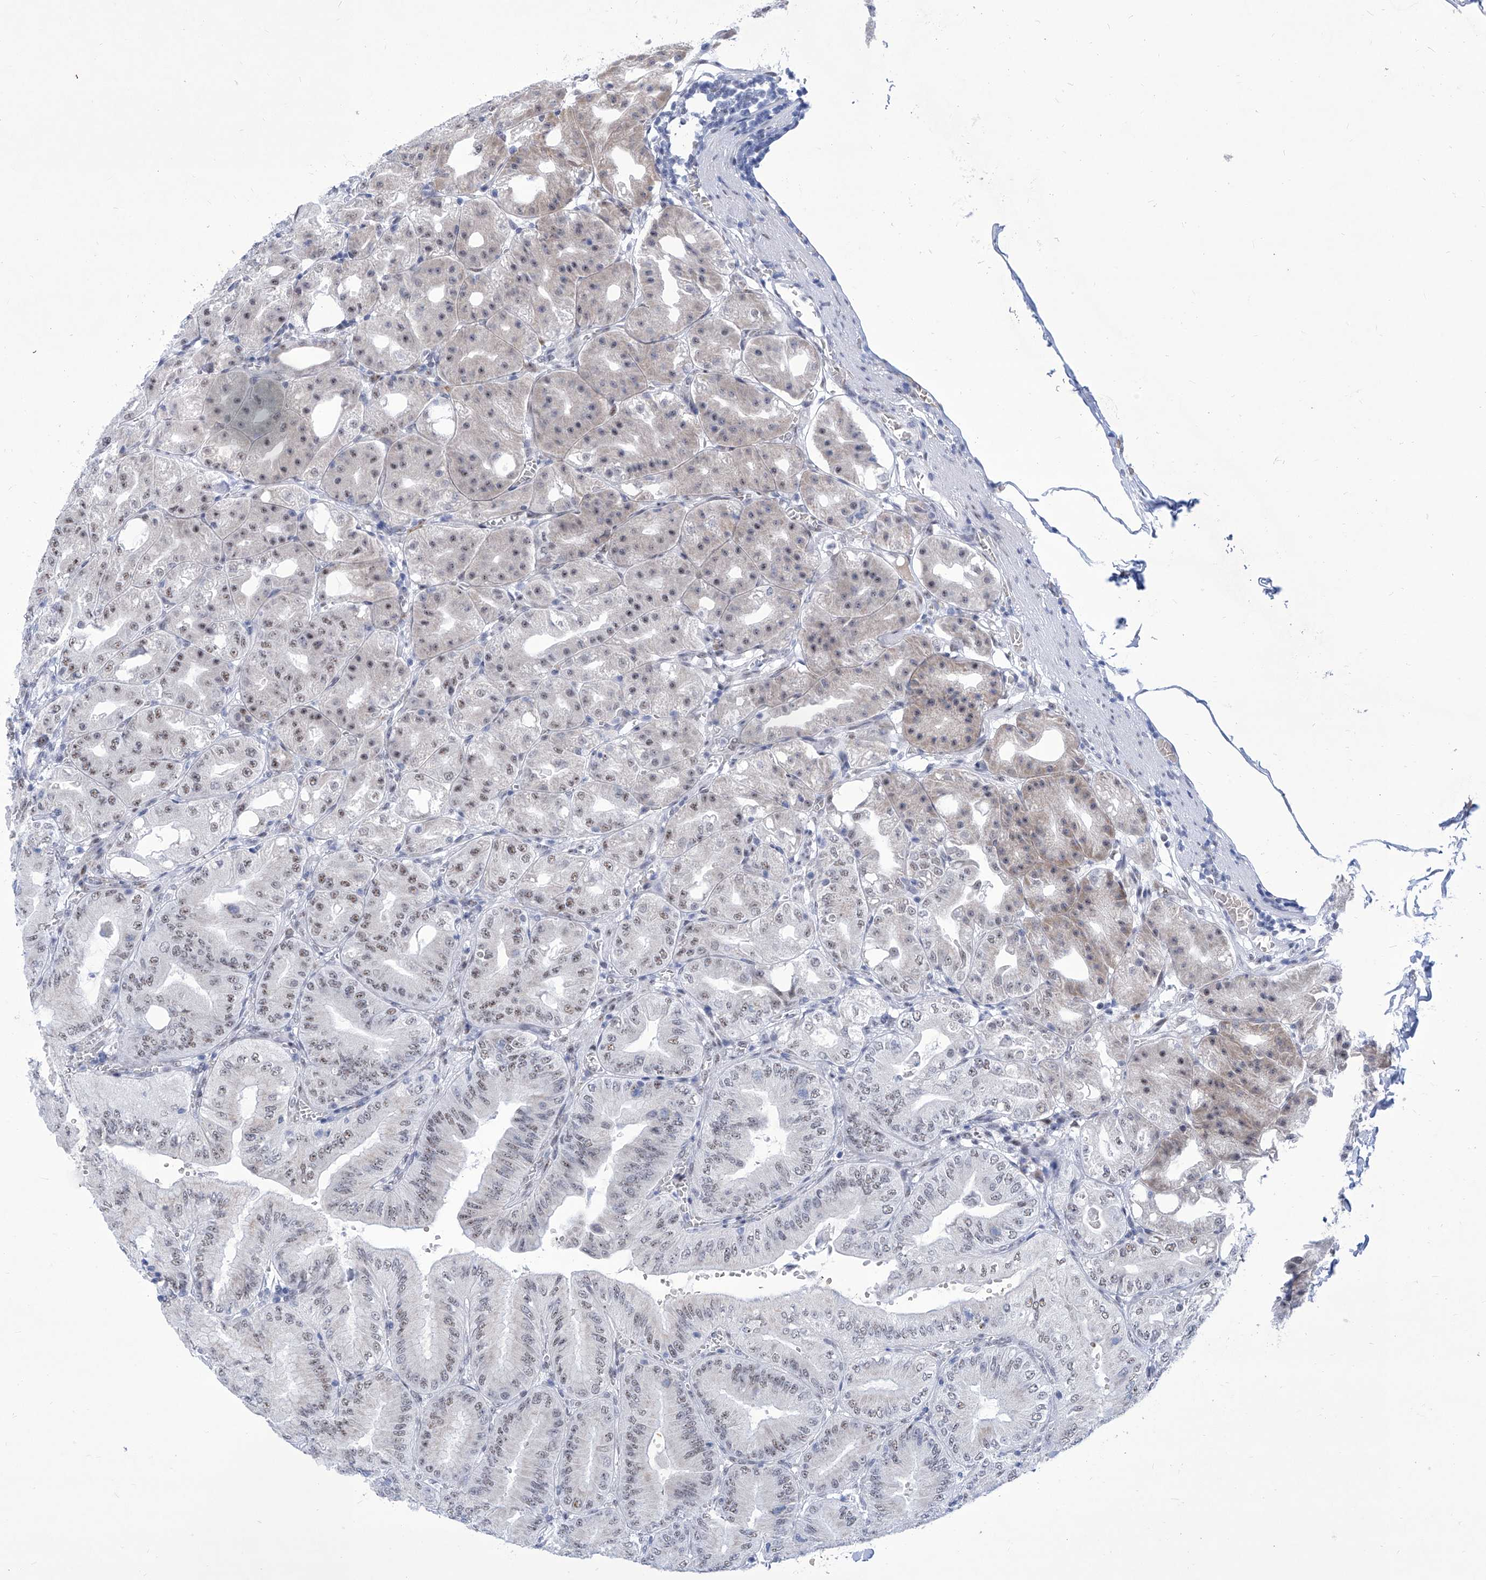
{"staining": {"intensity": "moderate", "quantity": "25%-75%", "location": "nuclear"}, "tissue": "stomach", "cell_type": "Glandular cells", "image_type": "normal", "snomed": [{"axis": "morphology", "description": "Normal tissue, NOS"}, {"axis": "topography", "description": "Stomach, lower"}], "caption": "This photomicrograph shows immunohistochemistry (IHC) staining of unremarkable human stomach, with medium moderate nuclear staining in approximately 25%-75% of glandular cells.", "gene": "SART1", "patient": {"sex": "male", "age": 71}}